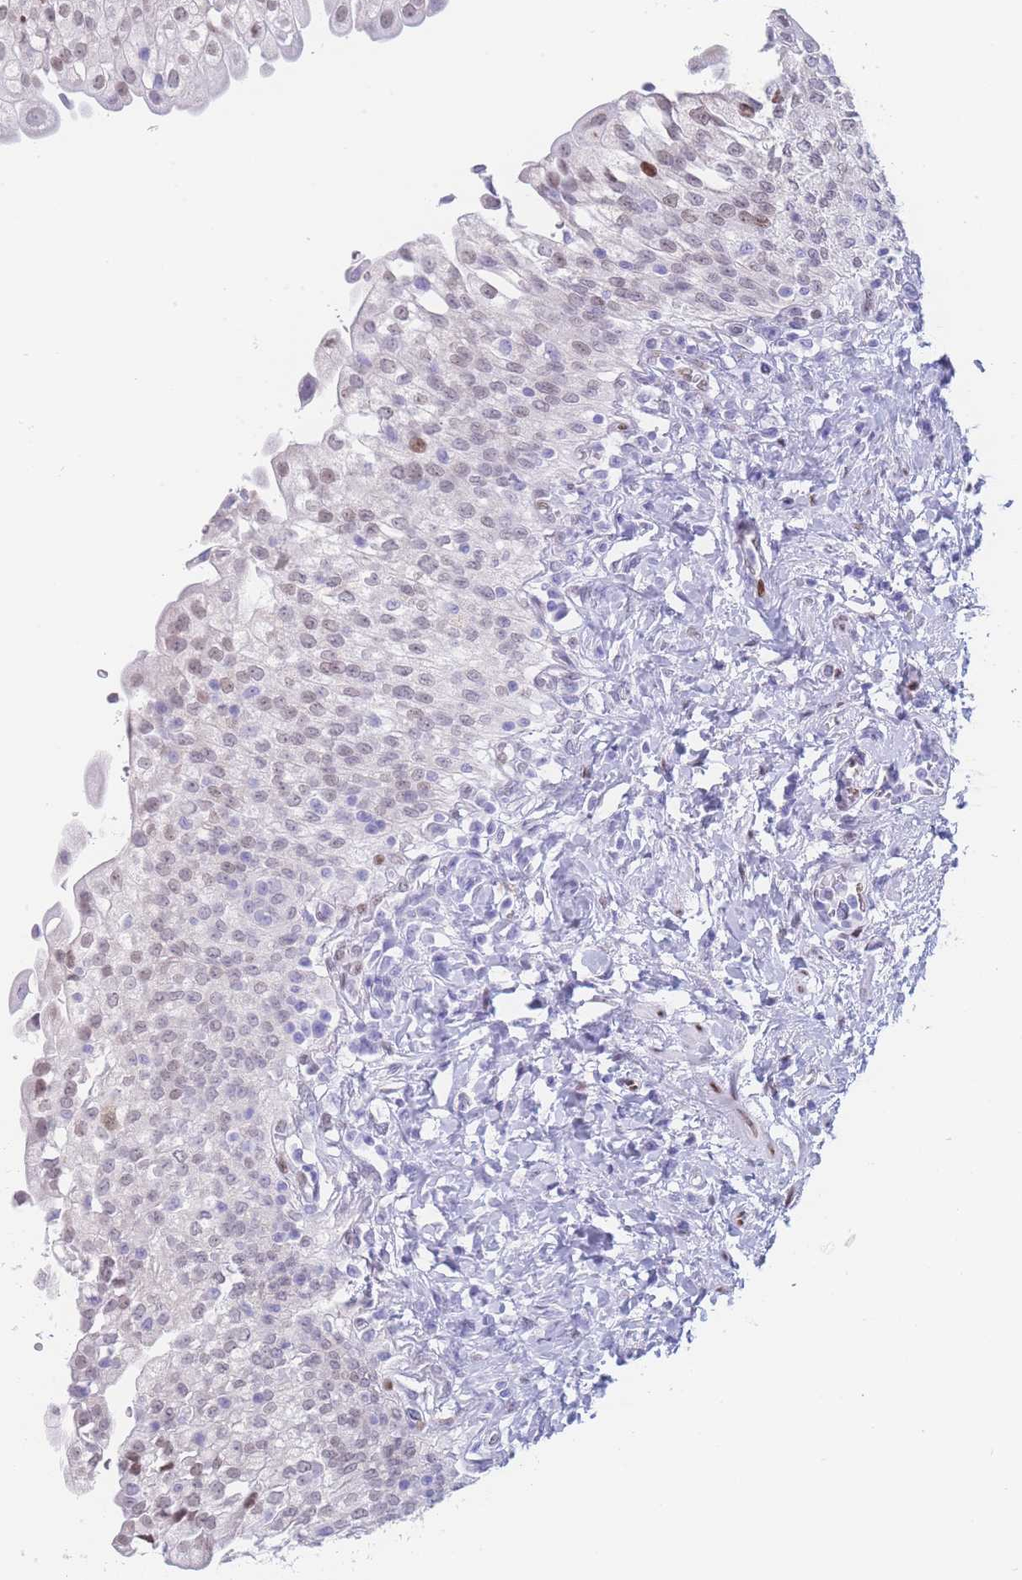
{"staining": {"intensity": "moderate", "quantity": "25%-75%", "location": "nuclear"}, "tissue": "urinary bladder", "cell_type": "Urothelial cells", "image_type": "normal", "snomed": [{"axis": "morphology", "description": "Normal tissue, NOS"}, {"axis": "morphology", "description": "Inflammation, NOS"}, {"axis": "topography", "description": "Urinary bladder"}], "caption": "IHC micrograph of unremarkable urinary bladder: human urinary bladder stained using immunohistochemistry (IHC) displays medium levels of moderate protein expression localized specifically in the nuclear of urothelial cells, appearing as a nuclear brown color.", "gene": "PSMB5", "patient": {"sex": "male", "age": 64}}